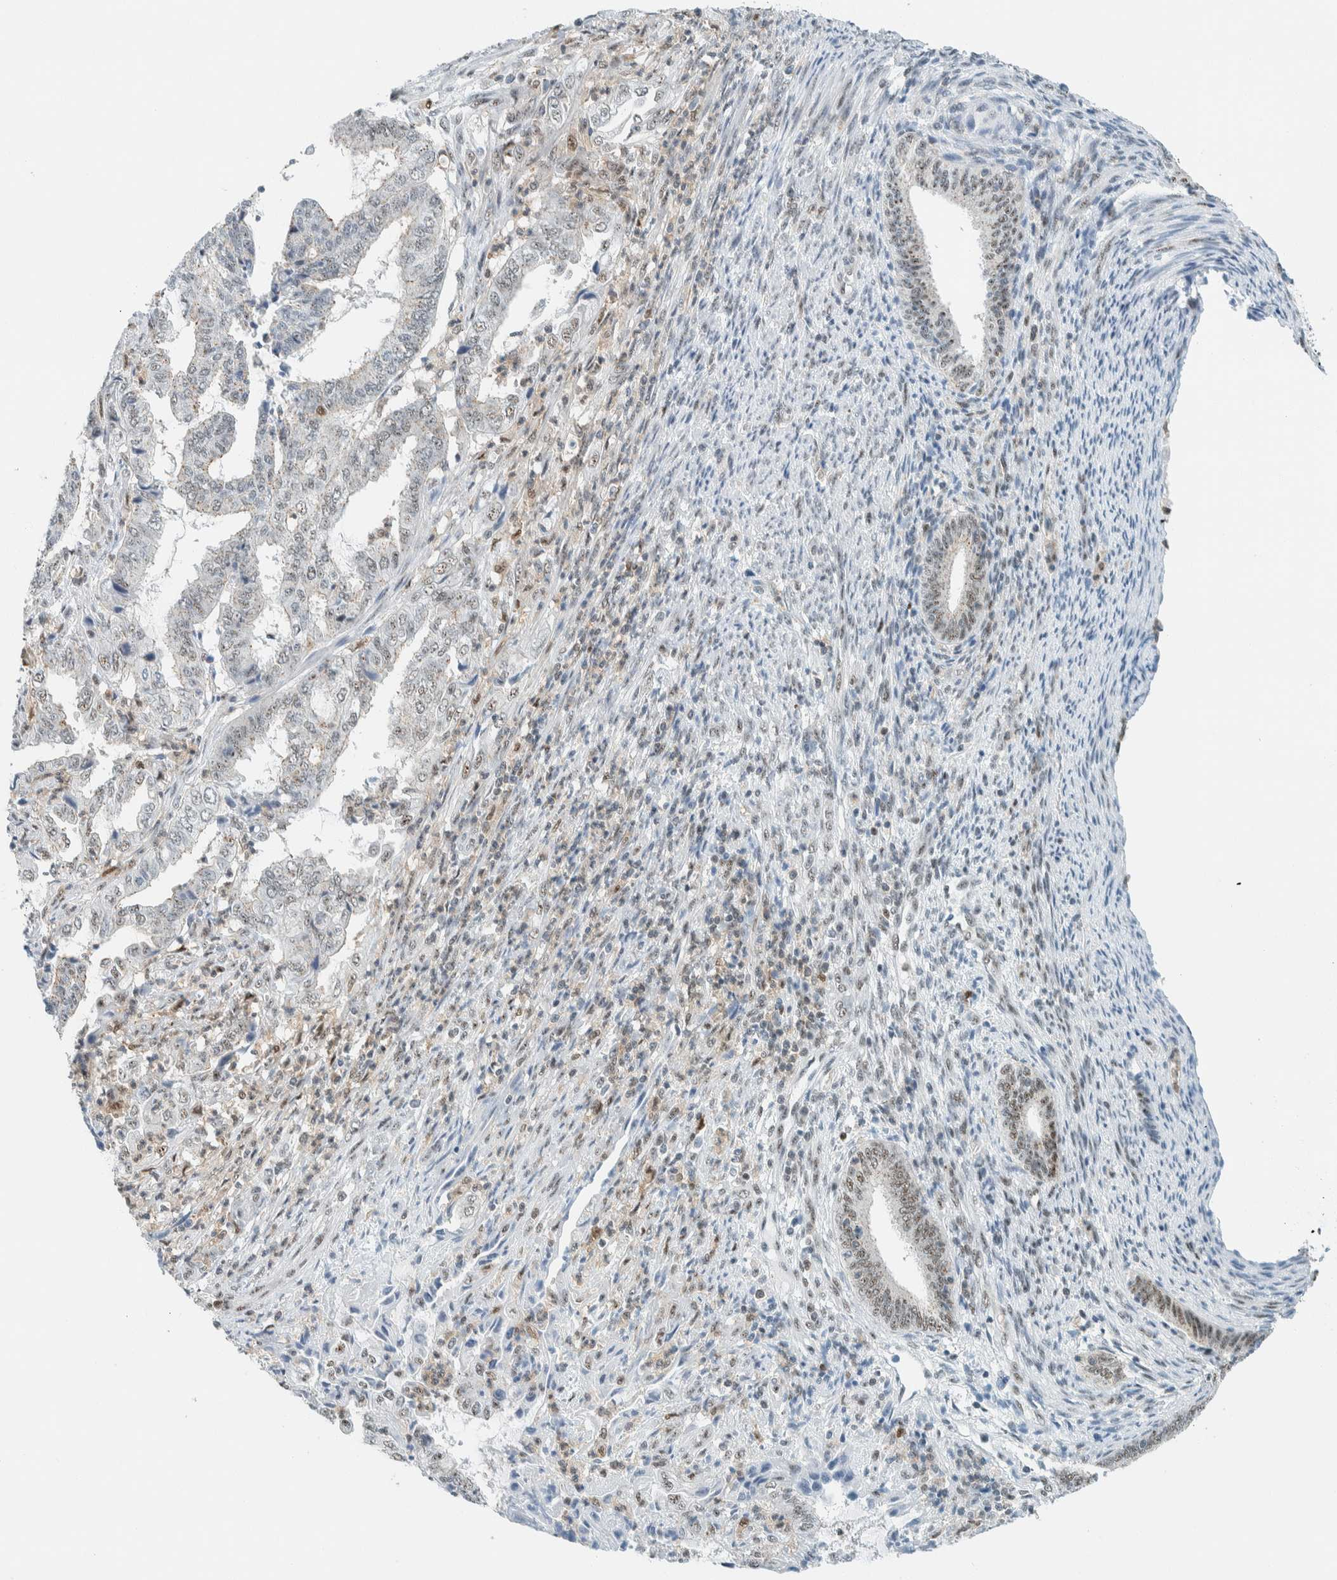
{"staining": {"intensity": "weak", "quantity": "25%-75%", "location": "nuclear"}, "tissue": "endometrial cancer", "cell_type": "Tumor cells", "image_type": "cancer", "snomed": [{"axis": "morphology", "description": "Adenocarcinoma, NOS"}, {"axis": "topography", "description": "Endometrium"}], "caption": "High-power microscopy captured an immunohistochemistry photomicrograph of endometrial adenocarcinoma, revealing weak nuclear positivity in approximately 25%-75% of tumor cells. The staining was performed using DAB, with brown indicating positive protein expression. Nuclei are stained blue with hematoxylin.", "gene": "CYSRT1", "patient": {"sex": "female", "age": 51}}